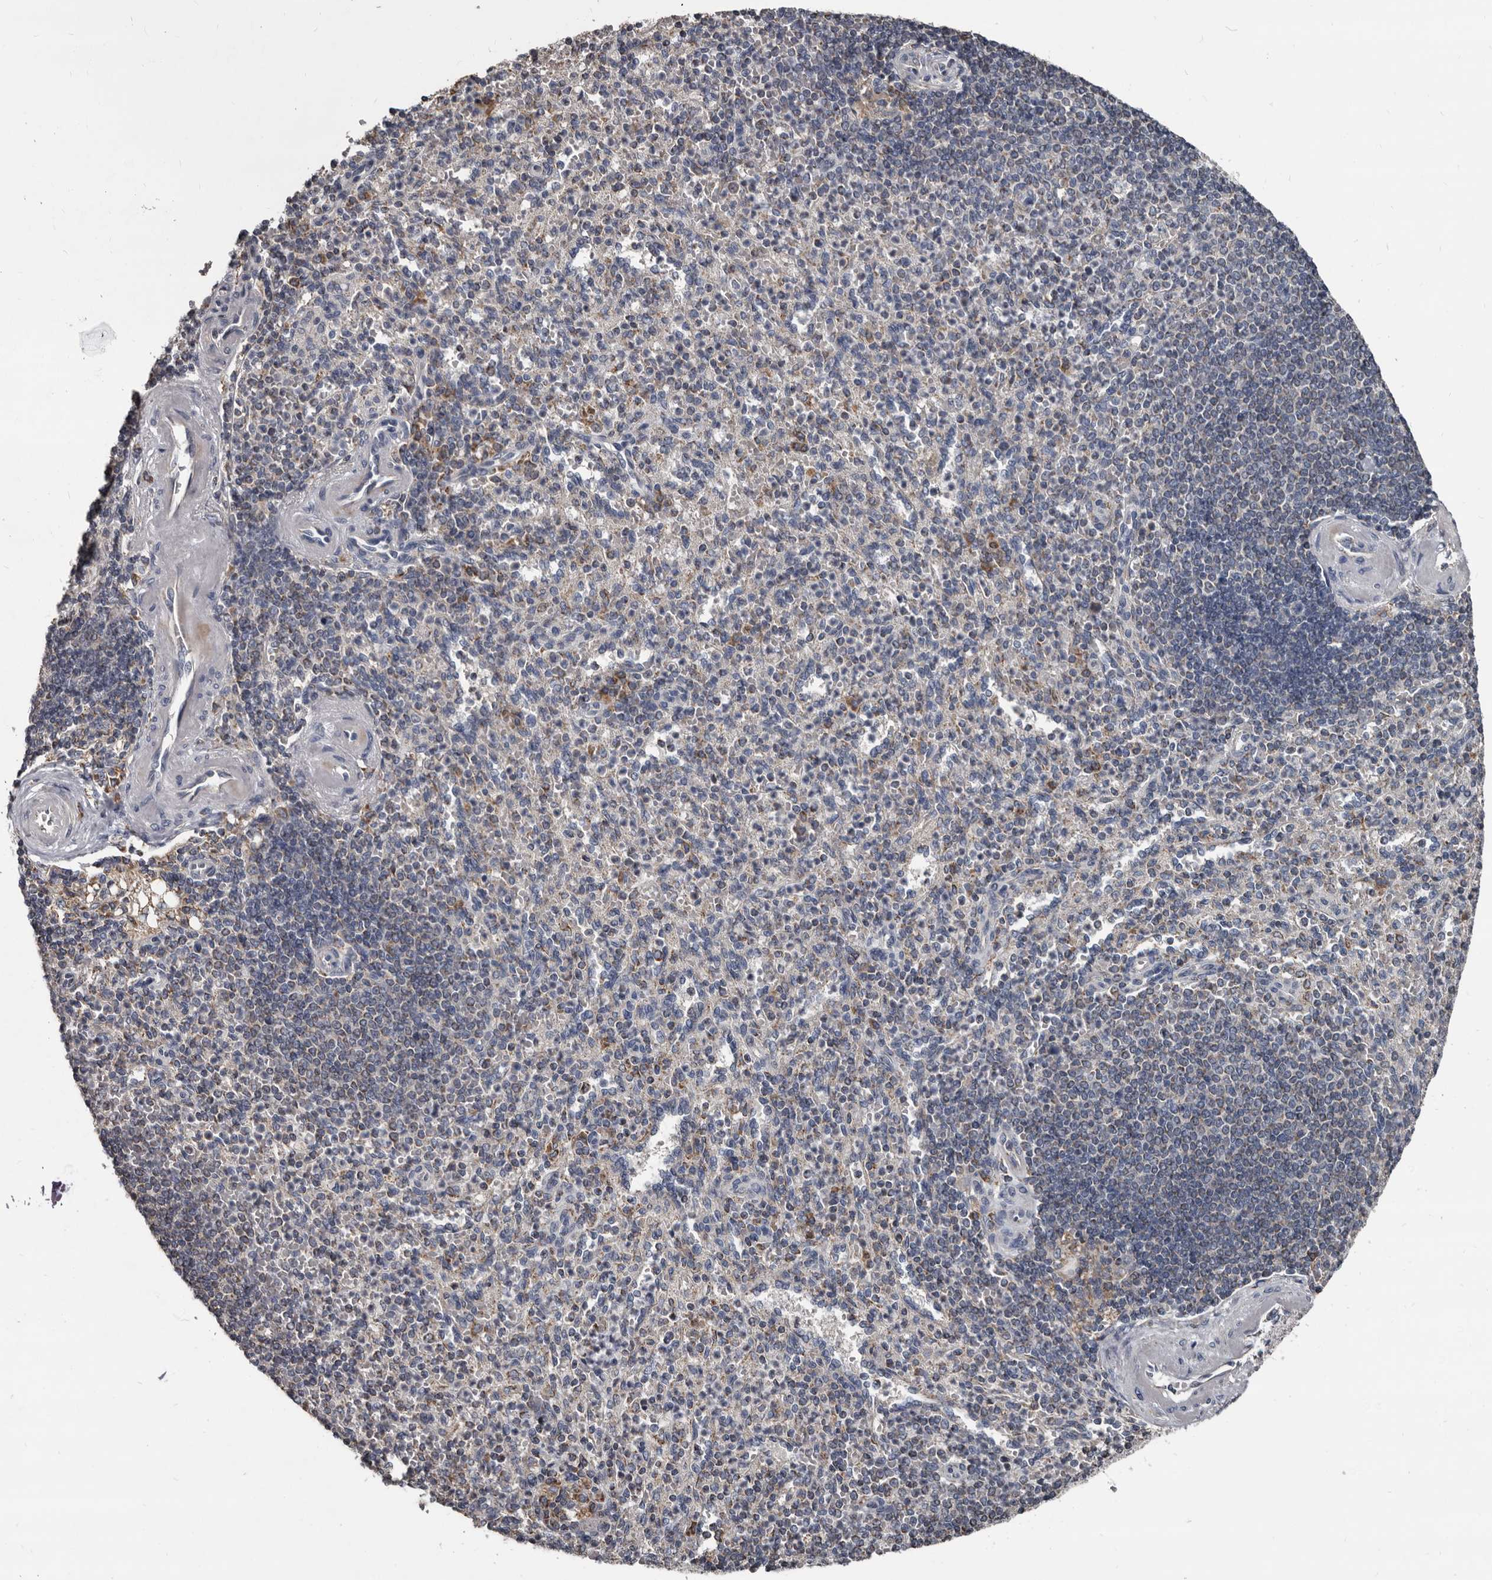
{"staining": {"intensity": "moderate", "quantity": "<25%", "location": "cytoplasmic/membranous"}, "tissue": "spleen", "cell_type": "Cells in red pulp", "image_type": "normal", "snomed": [{"axis": "morphology", "description": "Normal tissue, NOS"}, {"axis": "topography", "description": "Spleen"}], "caption": "DAB immunohistochemical staining of normal spleen exhibits moderate cytoplasmic/membranous protein expression in about <25% of cells in red pulp.", "gene": "GREB1", "patient": {"sex": "female", "age": 74}}